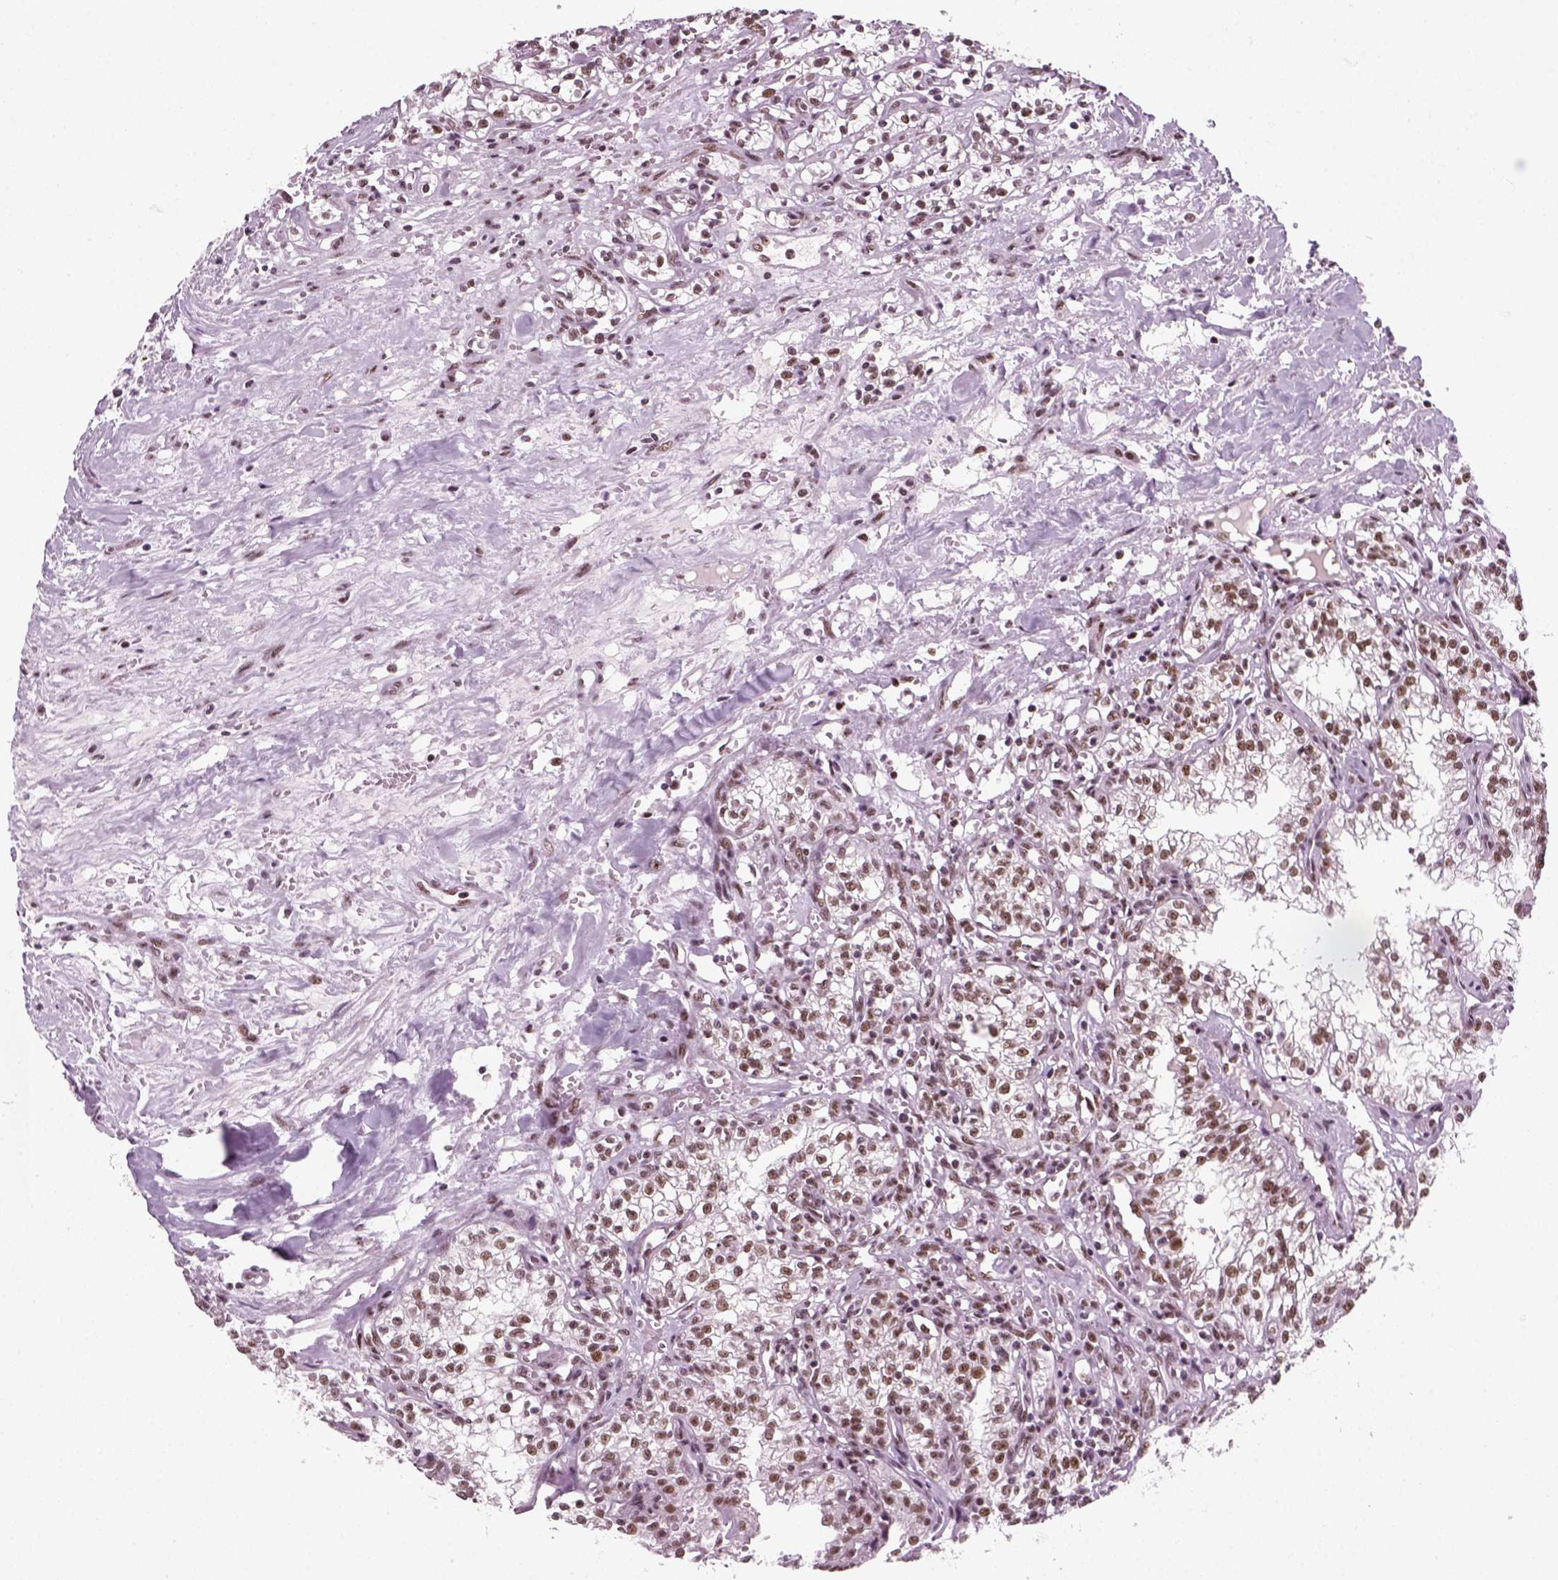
{"staining": {"intensity": "moderate", "quantity": ">75%", "location": "nuclear"}, "tissue": "renal cancer", "cell_type": "Tumor cells", "image_type": "cancer", "snomed": [{"axis": "morphology", "description": "Adenocarcinoma, NOS"}, {"axis": "topography", "description": "Kidney"}], "caption": "DAB immunohistochemical staining of human renal cancer (adenocarcinoma) demonstrates moderate nuclear protein staining in about >75% of tumor cells.", "gene": "GTF2F1", "patient": {"sex": "male", "age": 36}}